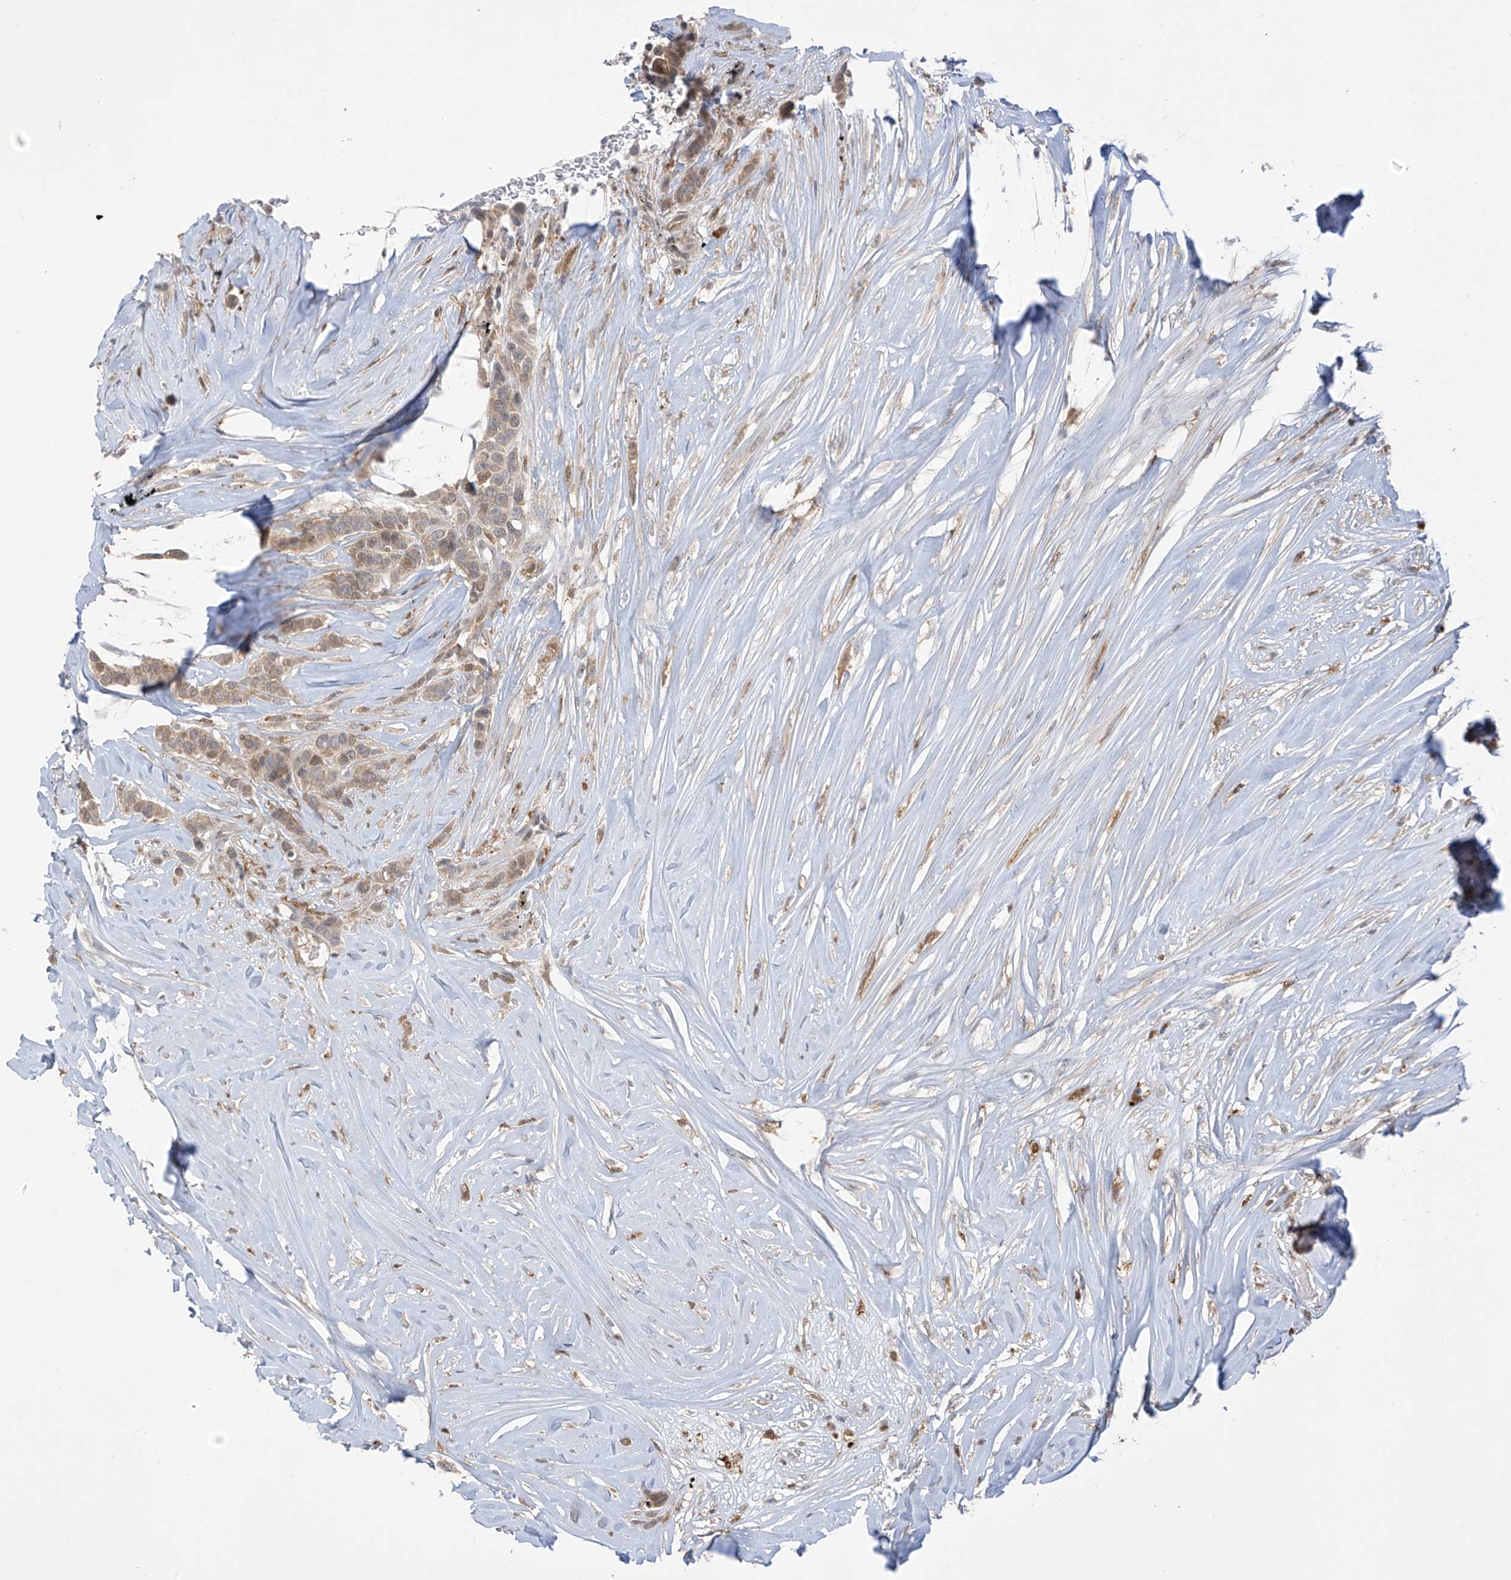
{"staining": {"intensity": "moderate", "quantity": ">75%", "location": "cytoplasmic/membranous,nuclear"}, "tissue": "breast cancer", "cell_type": "Tumor cells", "image_type": "cancer", "snomed": [{"axis": "morphology", "description": "Lobular carcinoma"}, {"axis": "topography", "description": "Breast"}], "caption": "The photomicrograph exhibits a brown stain indicating the presence of a protein in the cytoplasmic/membranous and nuclear of tumor cells in breast lobular carcinoma. The staining is performed using DAB brown chromogen to label protein expression. The nuclei are counter-stained blue using hematoxylin.", "gene": "IDH1", "patient": {"sex": "female", "age": 51}}